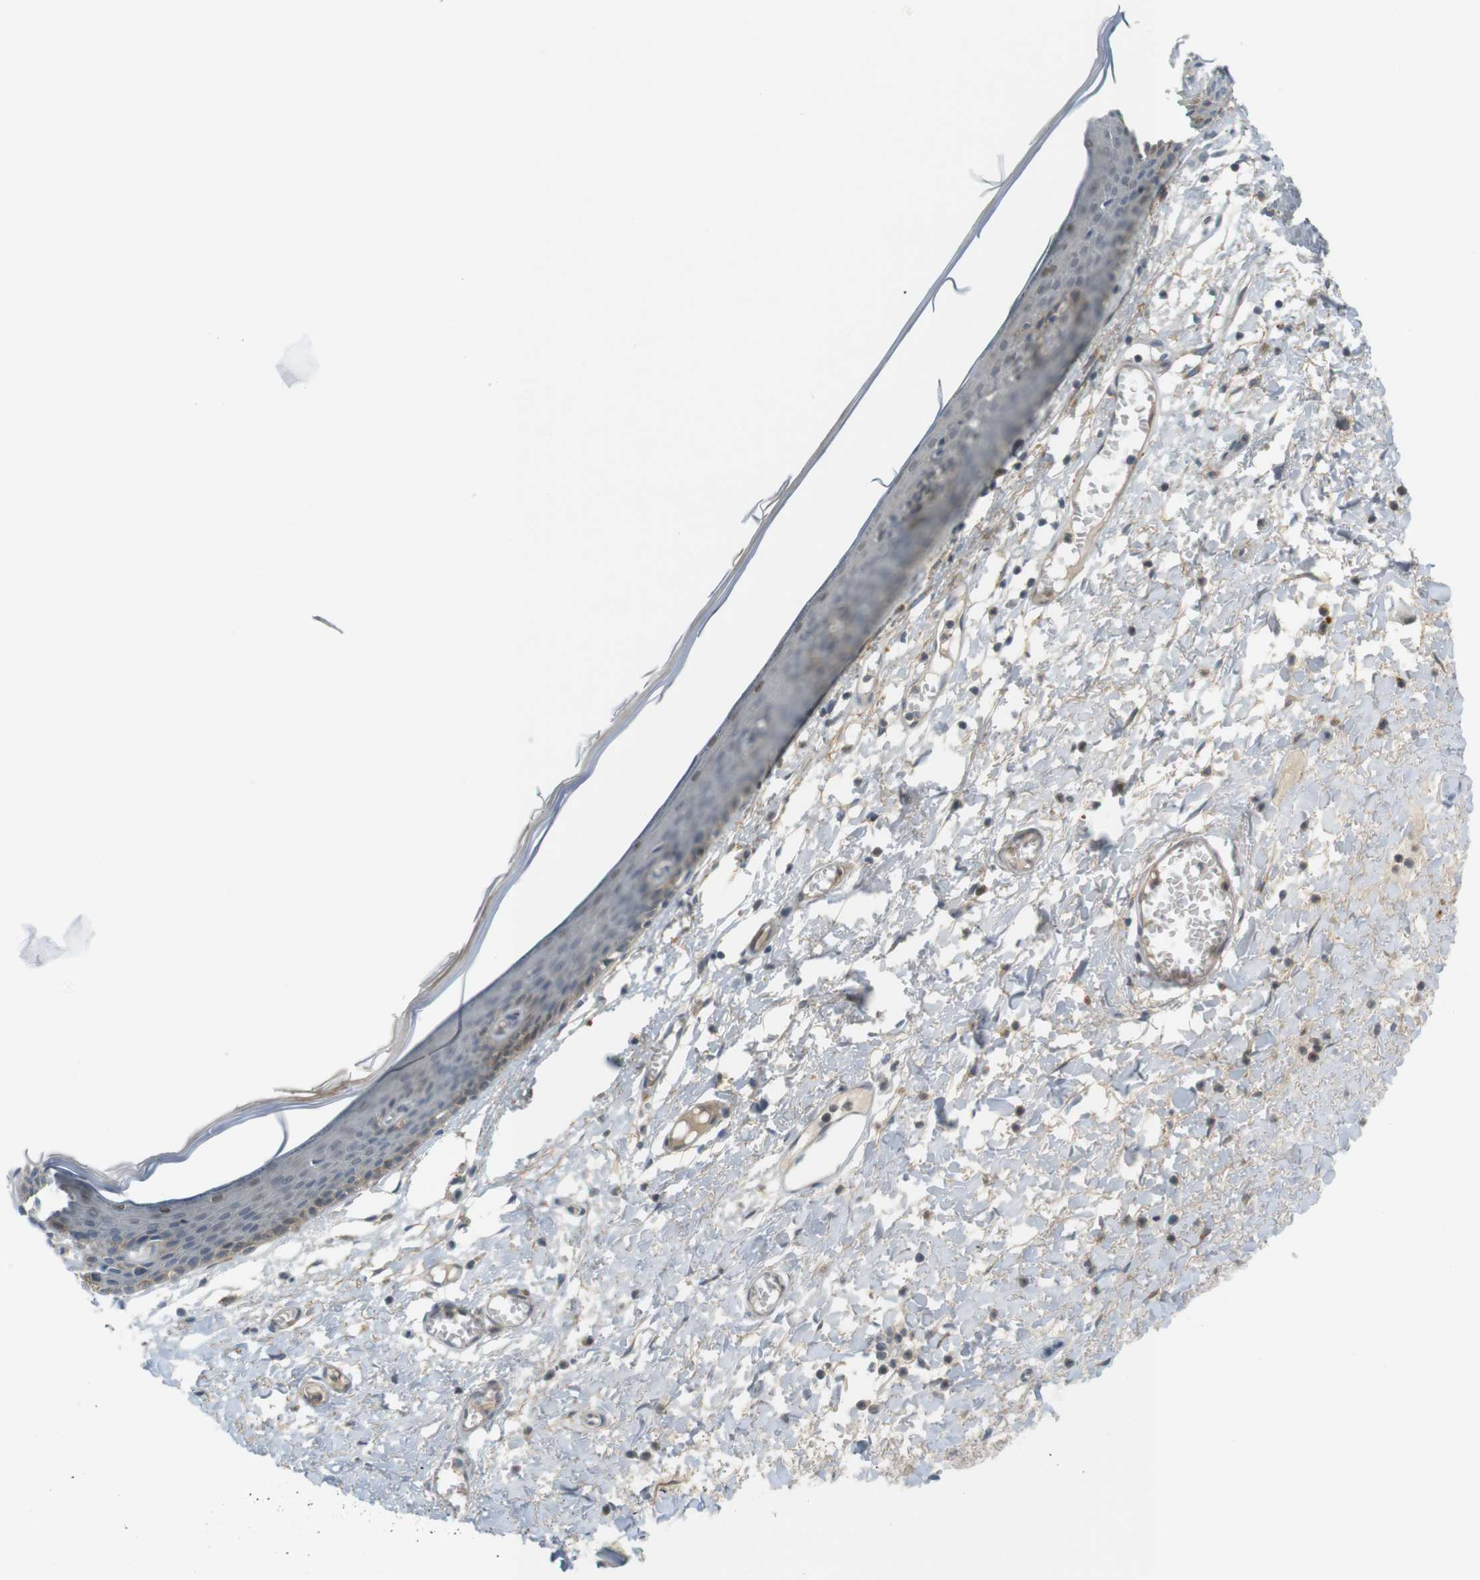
{"staining": {"intensity": "negative", "quantity": "none", "location": "none"}, "tissue": "skin", "cell_type": "Epidermal cells", "image_type": "normal", "snomed": [{"axis": "morphology", "description": "Normal tissue, NOS"}, {"axis": "topography", "description": "Vulva"}], "caption": "Immunohistochemical staining of unremarkable skin reveals no significant positivity in epidermal cells.", "gene": "UGT8", "patient": {"sex": "female", "age": 54}}